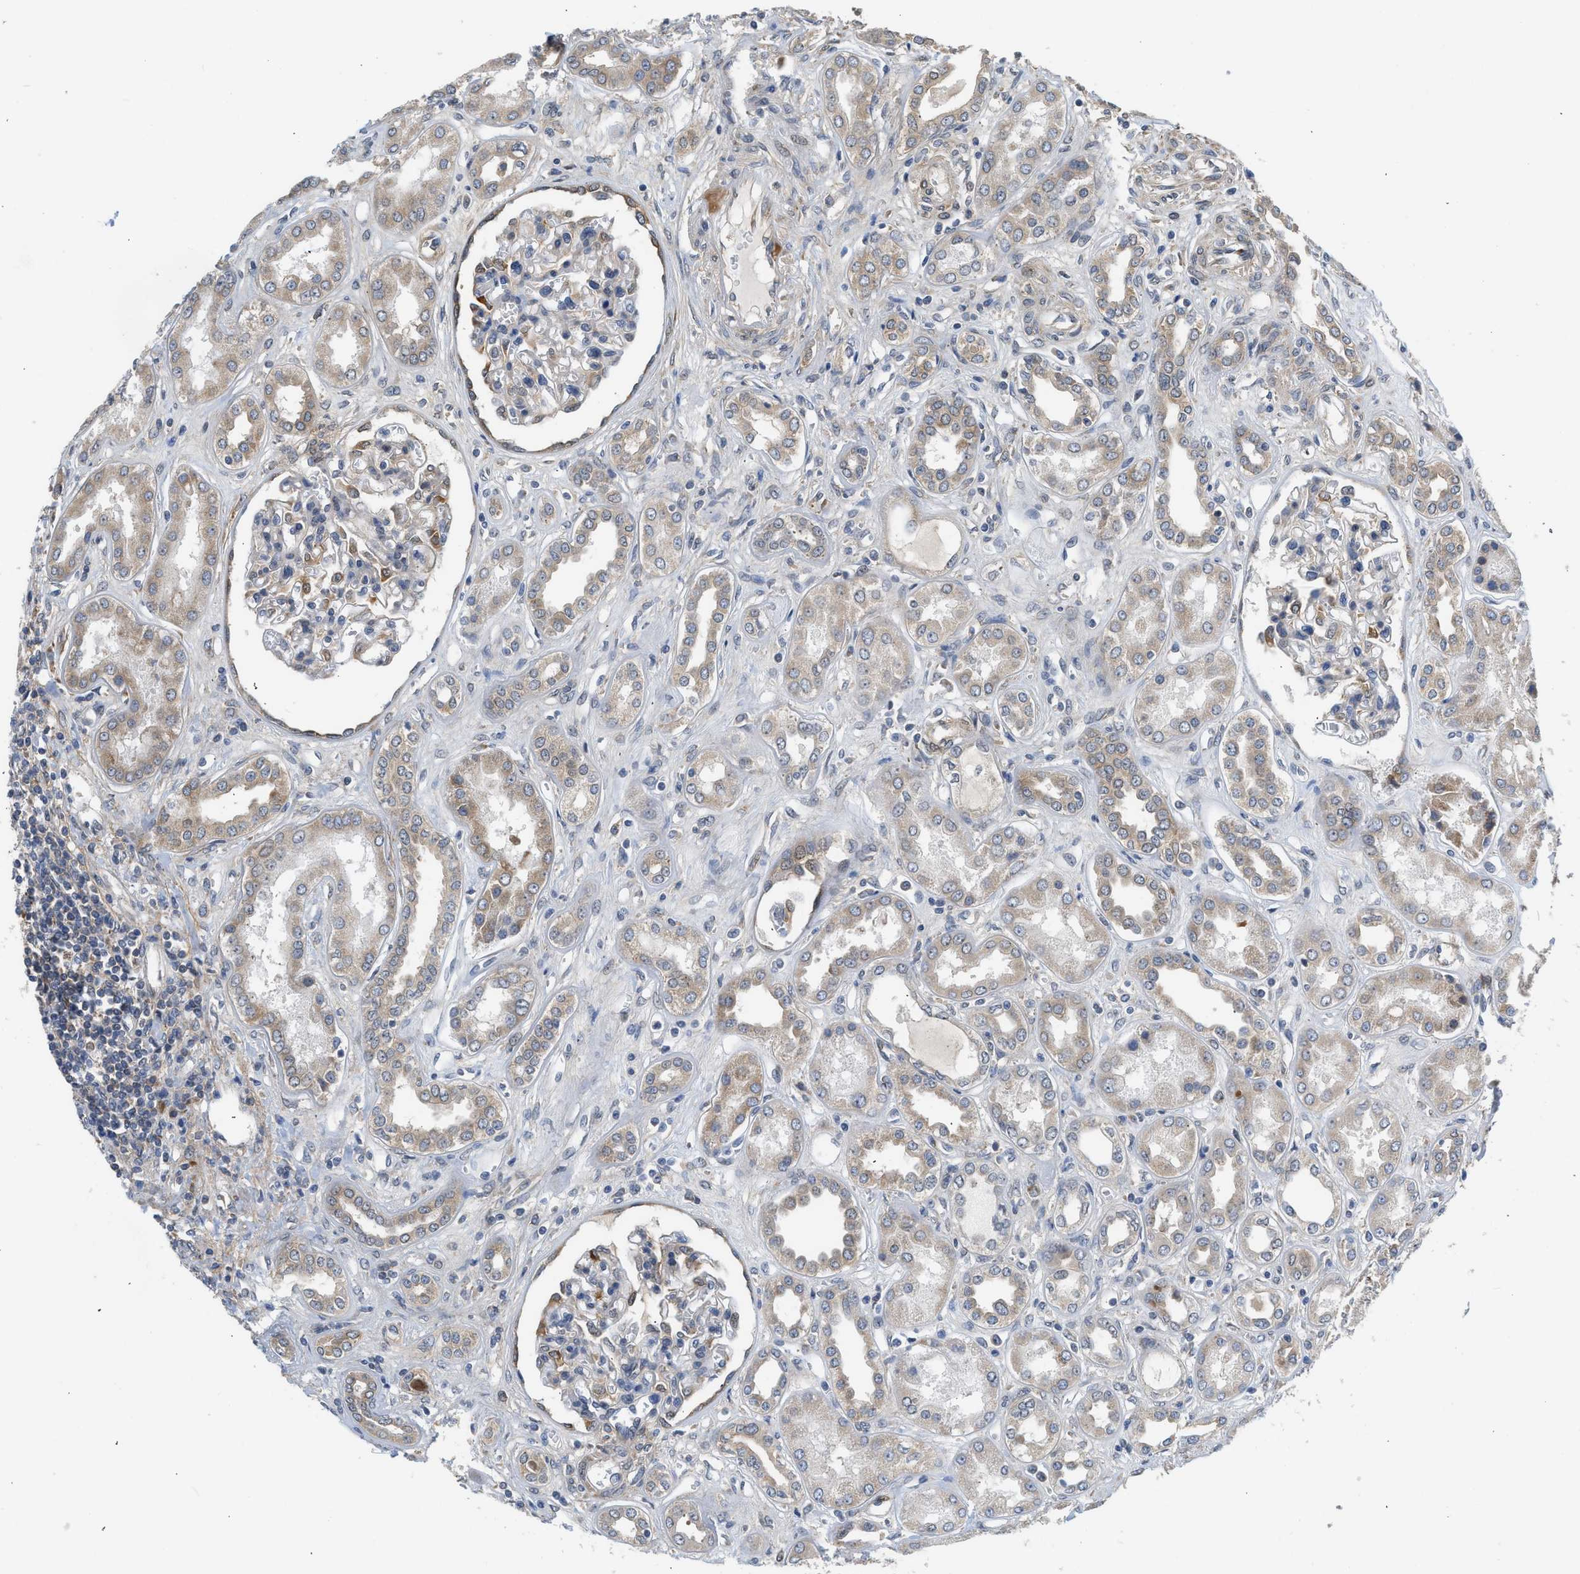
{"staining": {"intensity": "strong", "quantity": "<25%", "location": "cytoplasmic/membranous"}, "tissue": "kidney", "cell_type": "Cells in glomeruli", "image_type": "normal", "snomed": [{"axis": "morphology", "description": "Normal tissue, NOS"}, {"axis": "topography", "description": "Kidney"}], "caption": "A high-resolution photomicrograph shows IHC staining of benign kidney, which shows strong cytoplasmic/membranous staining in about <25% of cells in glomeruli. Immunohistochemistry (ihc) stains the protein of interest in brown and the nuclei are stained blue.", "gene": "POLG2", "patient": {"sex": "male", "age": 59}}